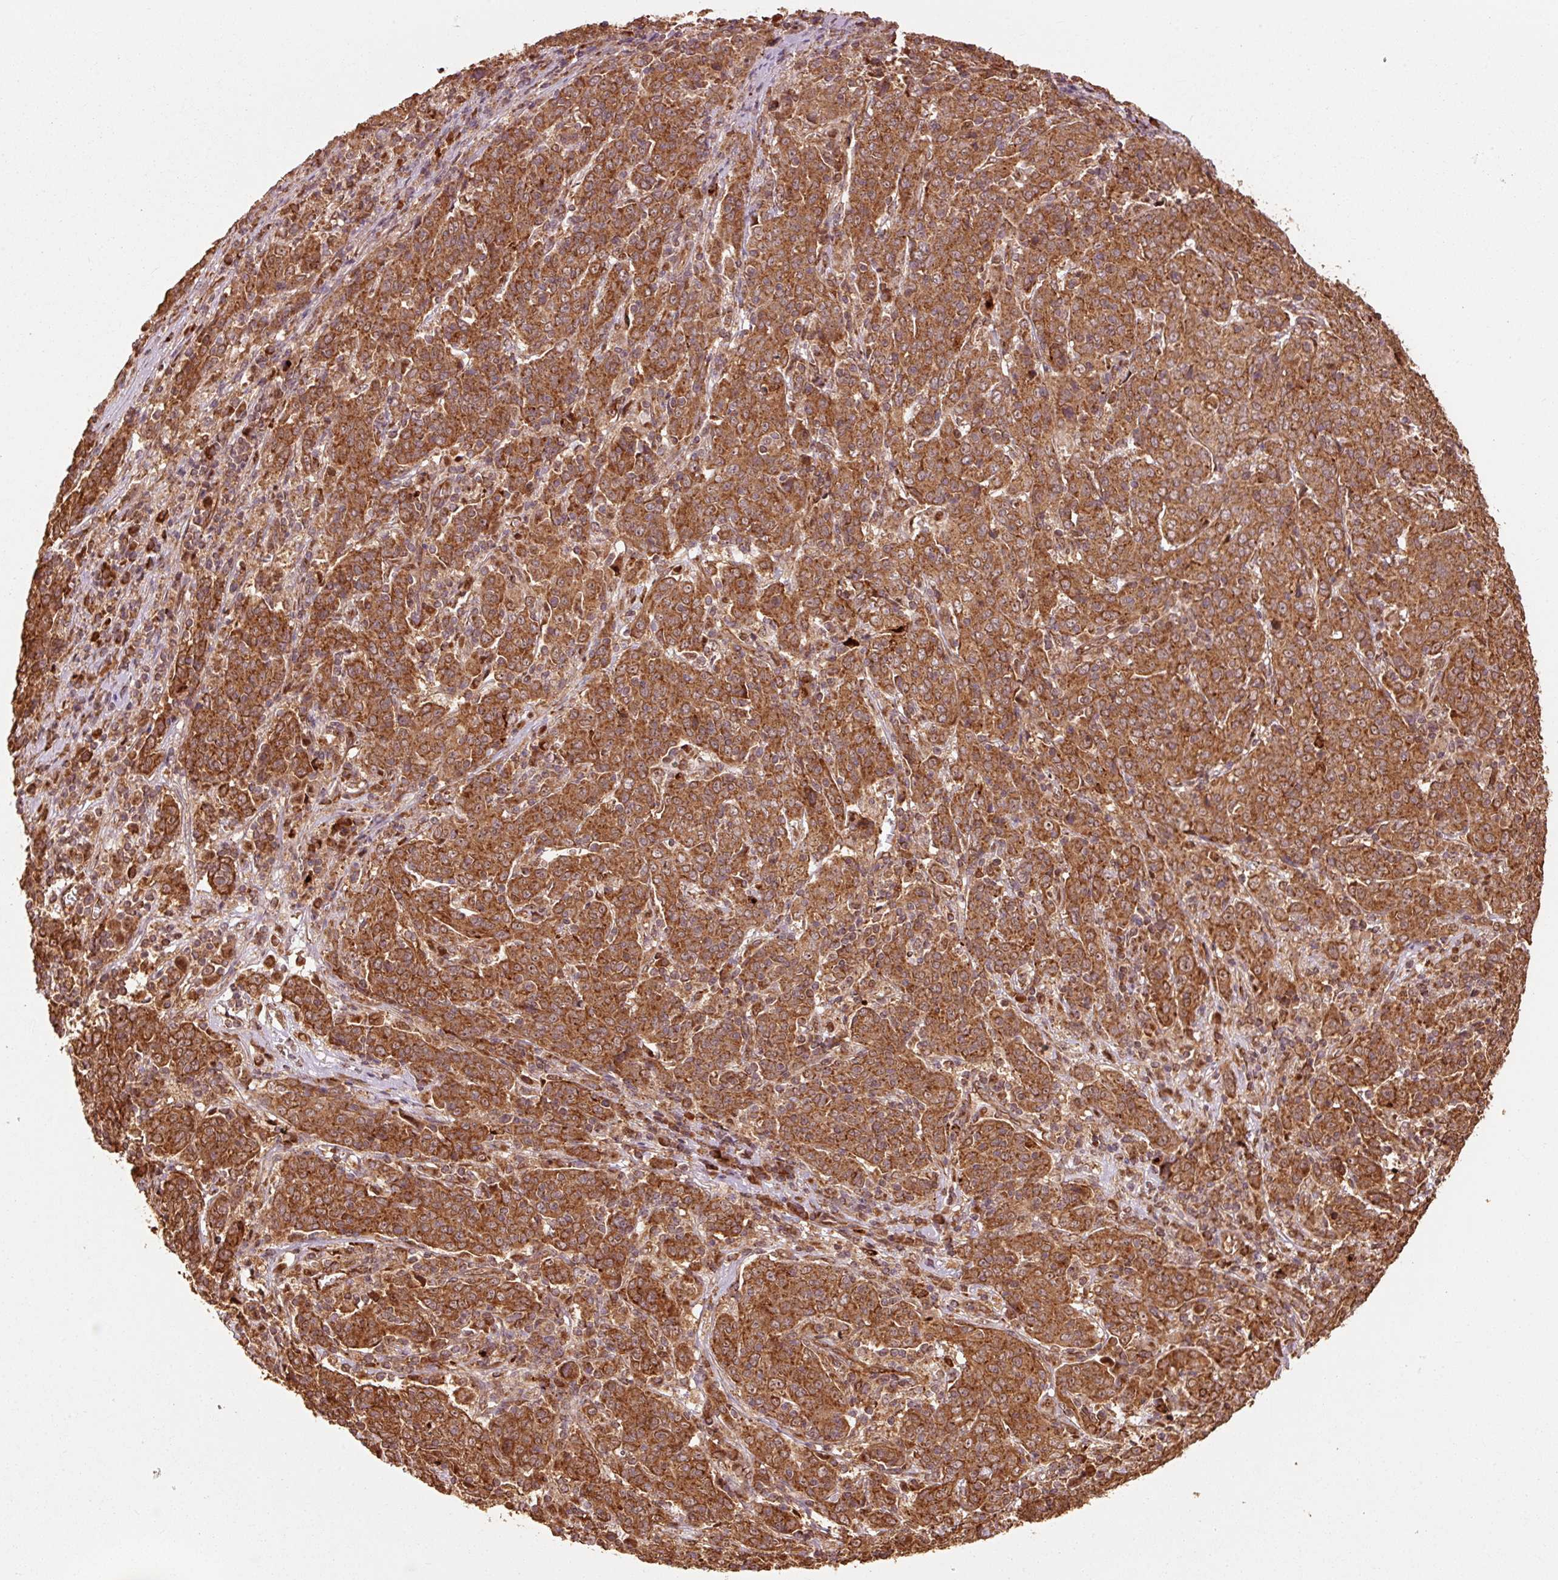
{"staining": {"intensity": "strong", "quantity": ">75%", "location": "cytoplasmic/membranous"}, "tissue": "cervical cancer", "cell_type": "Tumor cells", "image_type": "cancer", "snomed": [{"axis": "morphology", "description": "Squamous cell carcinoma, NOS"}, {"axis": "topography", "description": "Cervix"}], "caption": "Human cervical cancer stained with a brown dye reveals strong cytoplasmic/membranous positive expression in approximately >75% of tumor cells.", "gene": "MRPL16", "patient": {"sex": "female", "age": 67}}